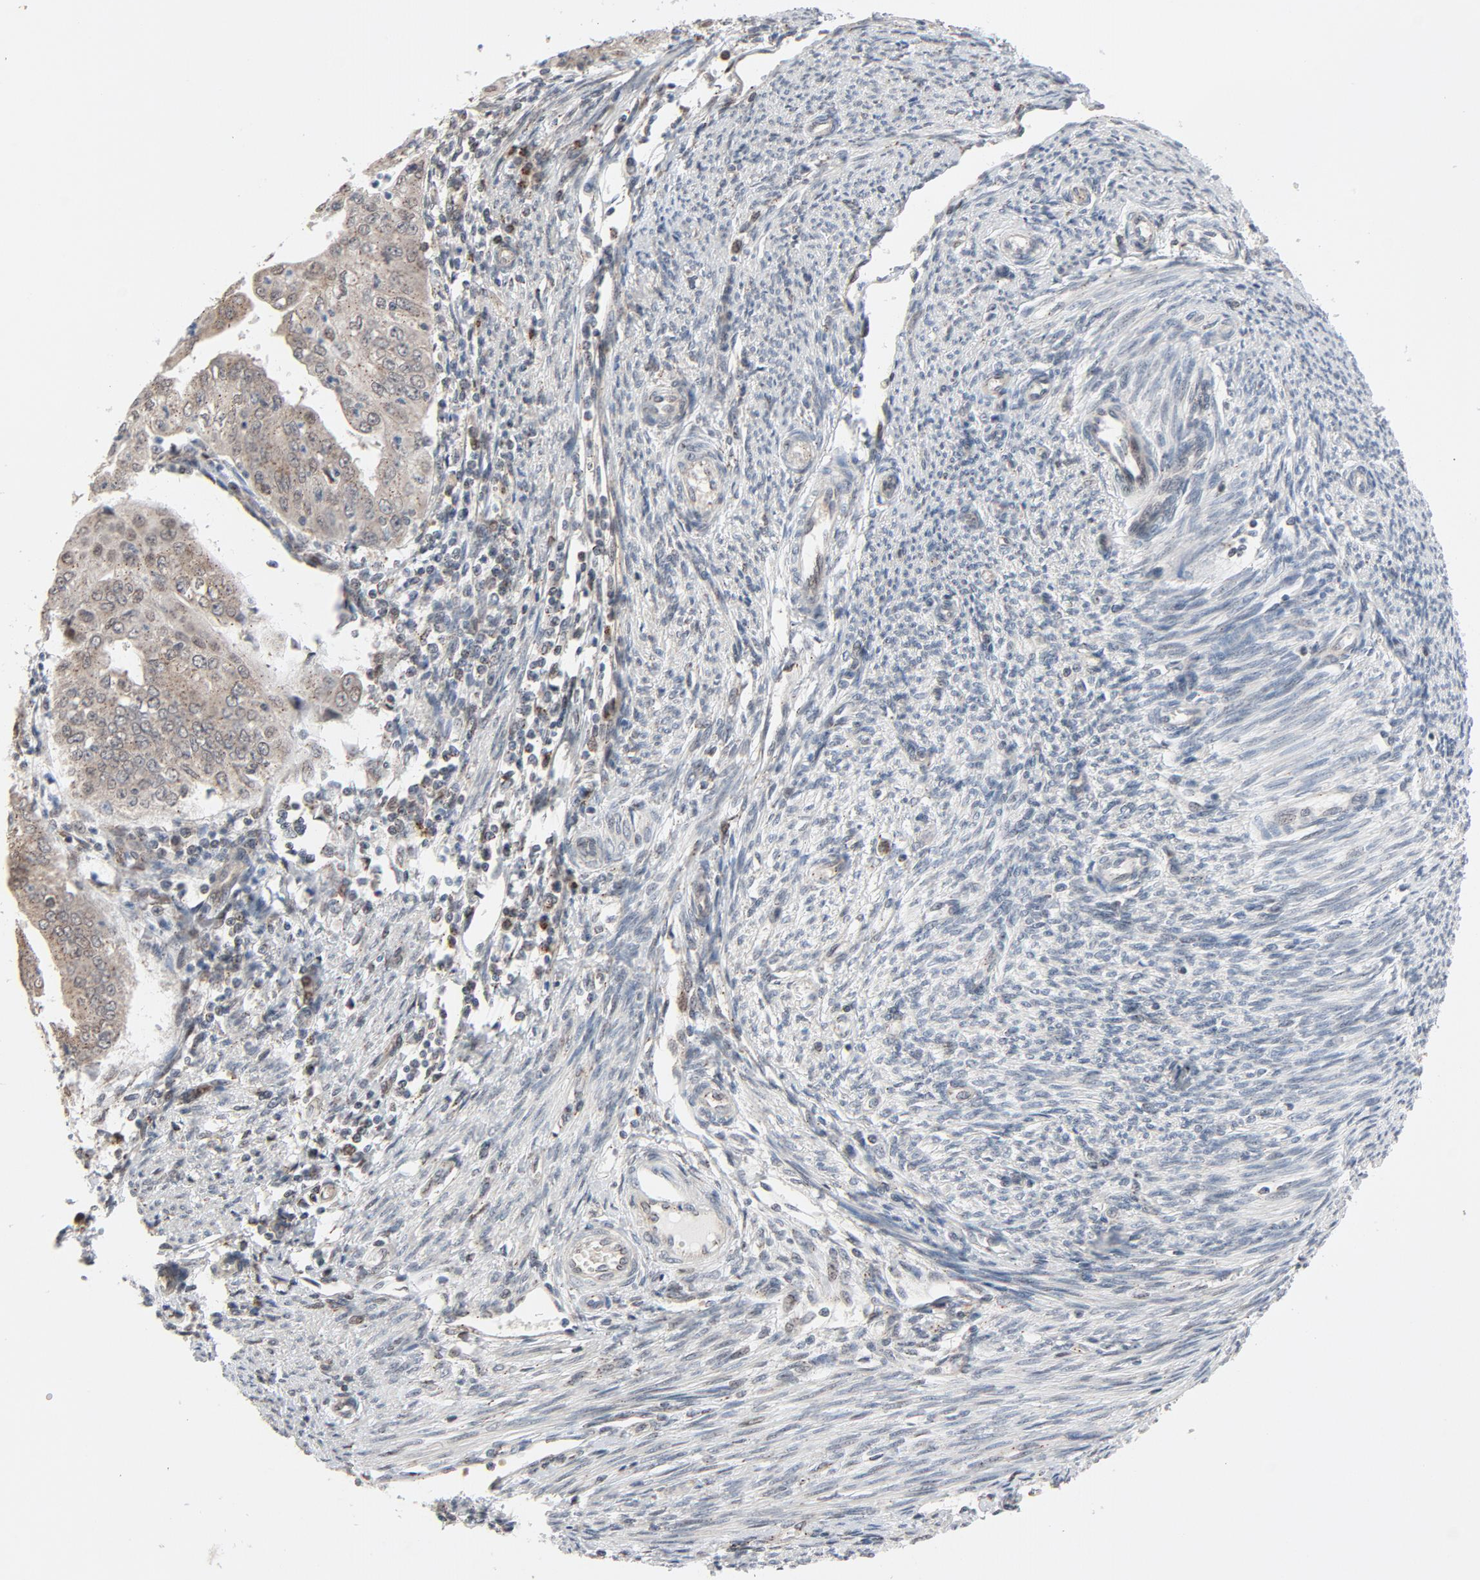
{"staining": {"intensity": "weak", "quantity": "<25%", "location": "cytoplasmic/membranous,nuclear"}, "tissue": "endometrial cancer", "cell_type": "Tumor cells", "image_type": "cancer", "snomed": [{"axis": "morphology", "description": "Adenocarcinoma, NOS"}, {"axis": "topography", "description": "Endometrium"}], "caption": "High power microscopy histopathology image of an immunohistochemistry photomicrograph of endometrial cancer, revealing no significant expression in tumor cells. The staining is performed using DAB brown chromogen with nuclei counter-stained in using hematoxylin.", "gene": "RPL12", "patient": {"sex": "female", "age": 79}}